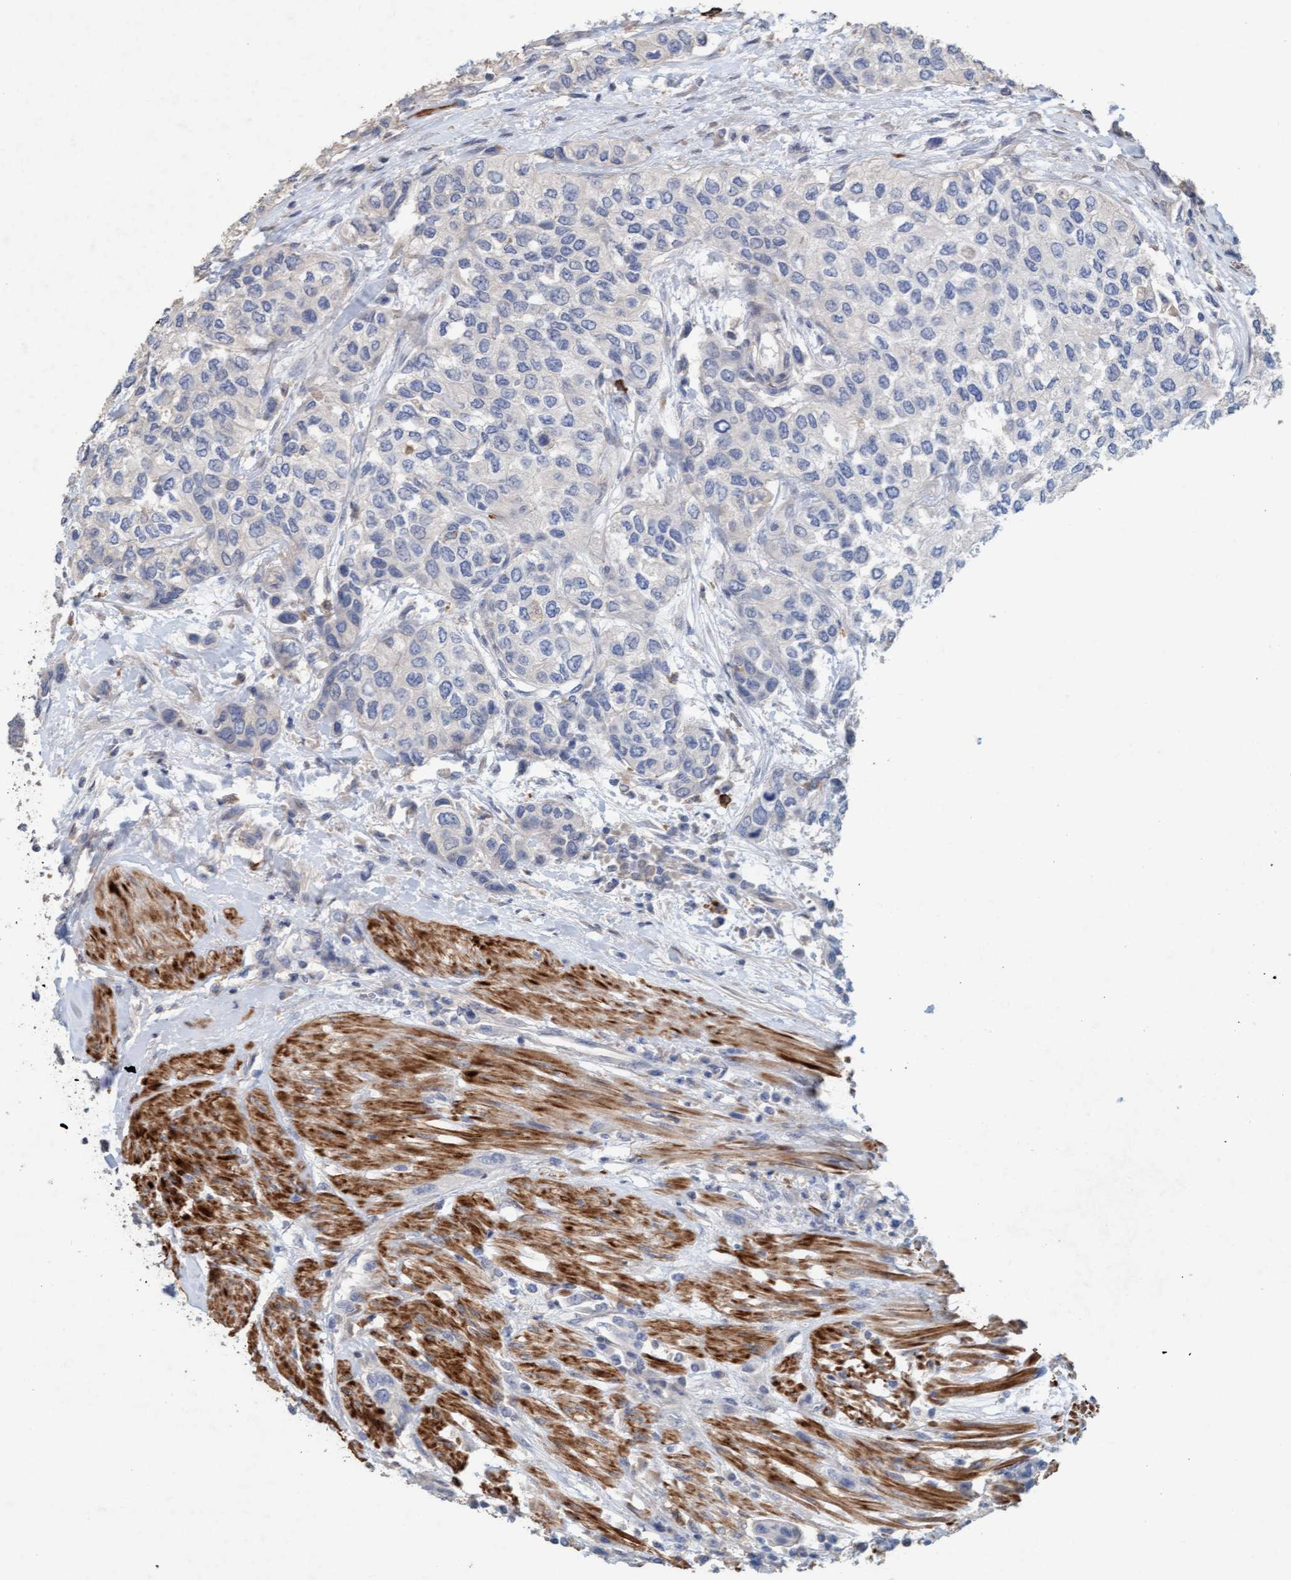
{"staining": {"intensity": "negative", "quantity": "none", "location": "none"}, "tissue": "urothelial cancer", "cell_type": "Tumor cells", "image_type": "cancer", "snomed": [{"axis": "morphology", "description": "Urothelial carcinoma, High grade"}, {"axis": "topography", "description": "Urinary bladder"}], "caption": "Tumor cells are negative for brown protein staining in high-grade urothelial carcinoma.", "gene": "LONRF1", "patient": {"sex": "female", "age": 56}}